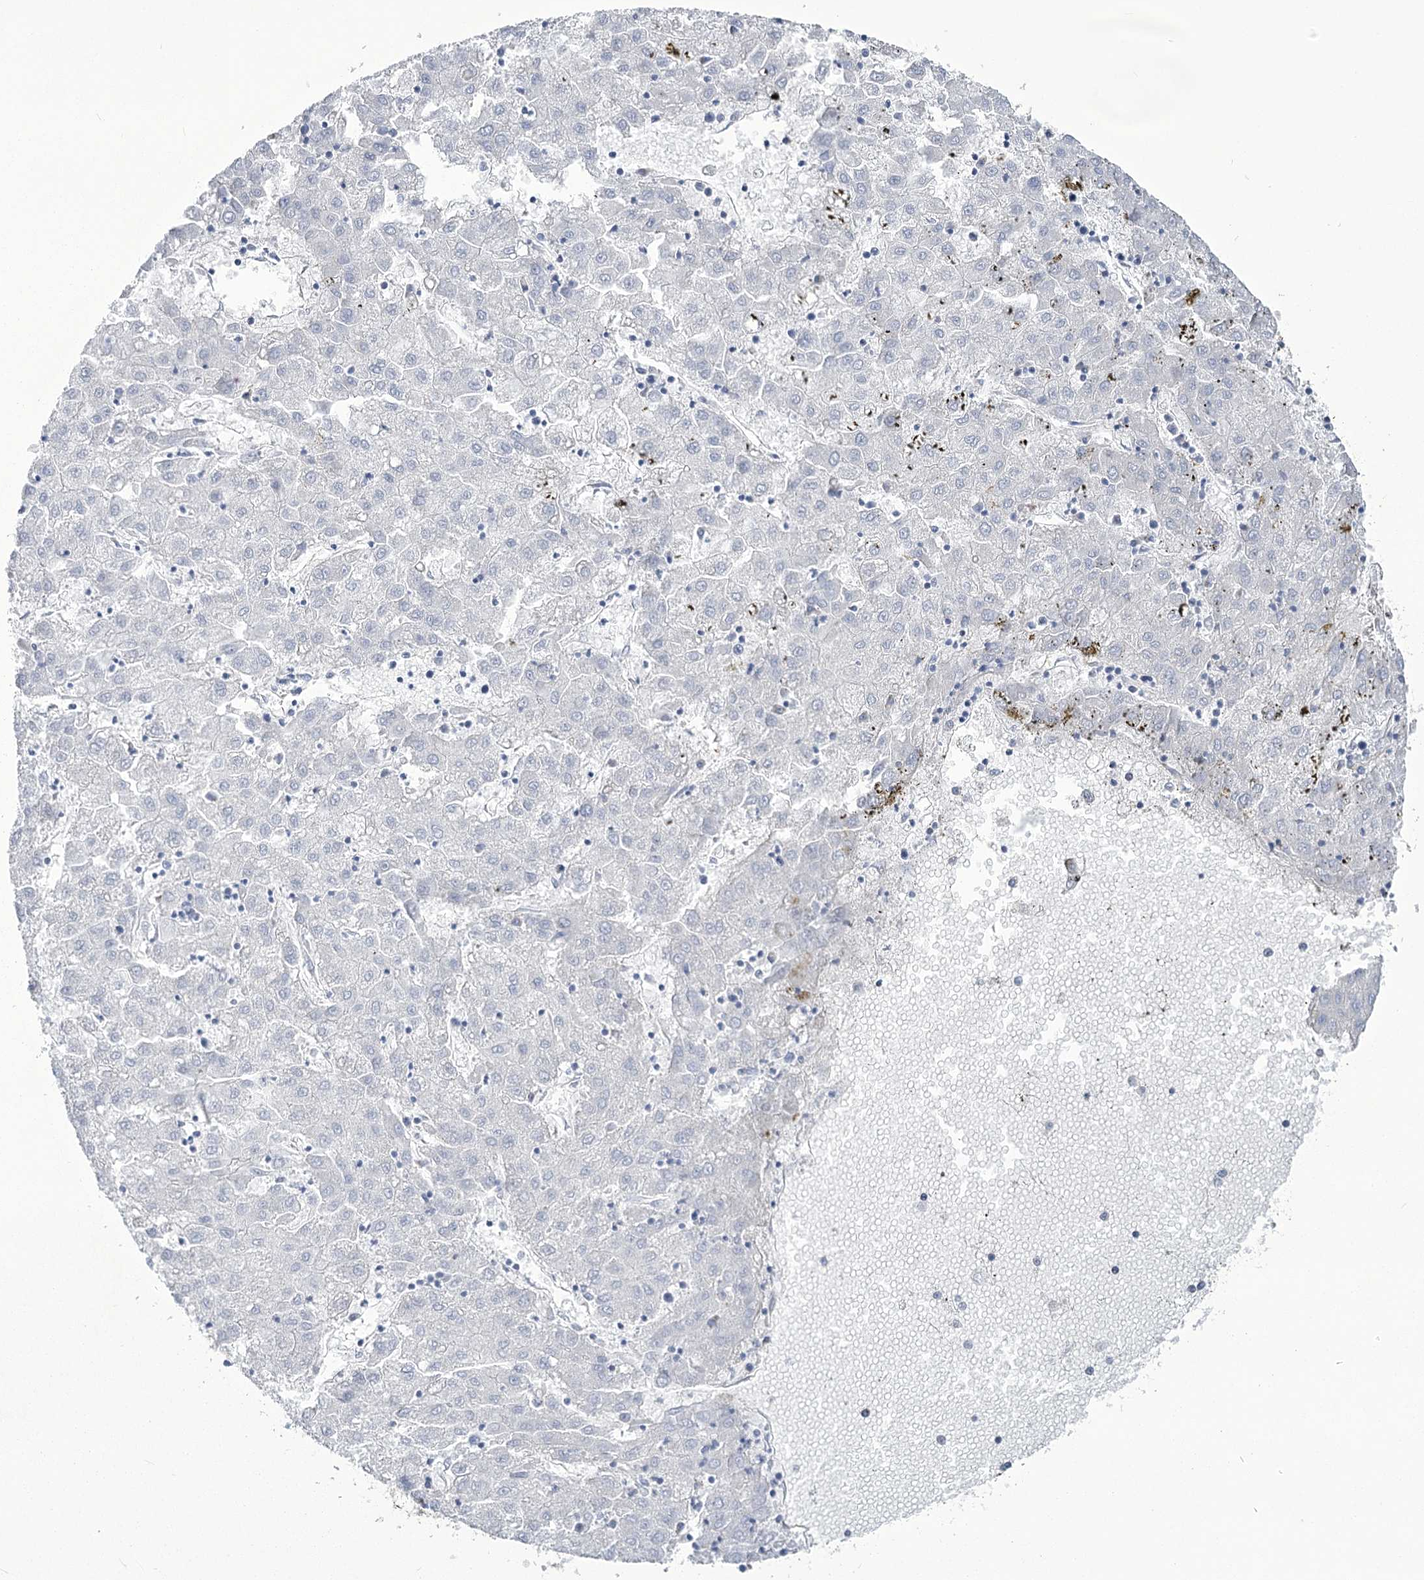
{"staining": {"intensity": "negative", "quantity": "none", "location": "none"}, "tissue": "liver cancer", "cell_type": "Tumor cells", "image_type": "cancer", "snomed": [{"axis": "morphology", "description": "Carcinoma, Hepatocellular, NOS"}, {"axis": "topography", "description": "Liver"}], "caption": "Liver hepatocellular carcinoma was stained to show a protein in brown. There is no significant positivity in tumor cells. (DAB immunohistochemistry (IHC), high magnification).", "gene": "PDHB", "patient": {"sex": "male", "age": 72}}